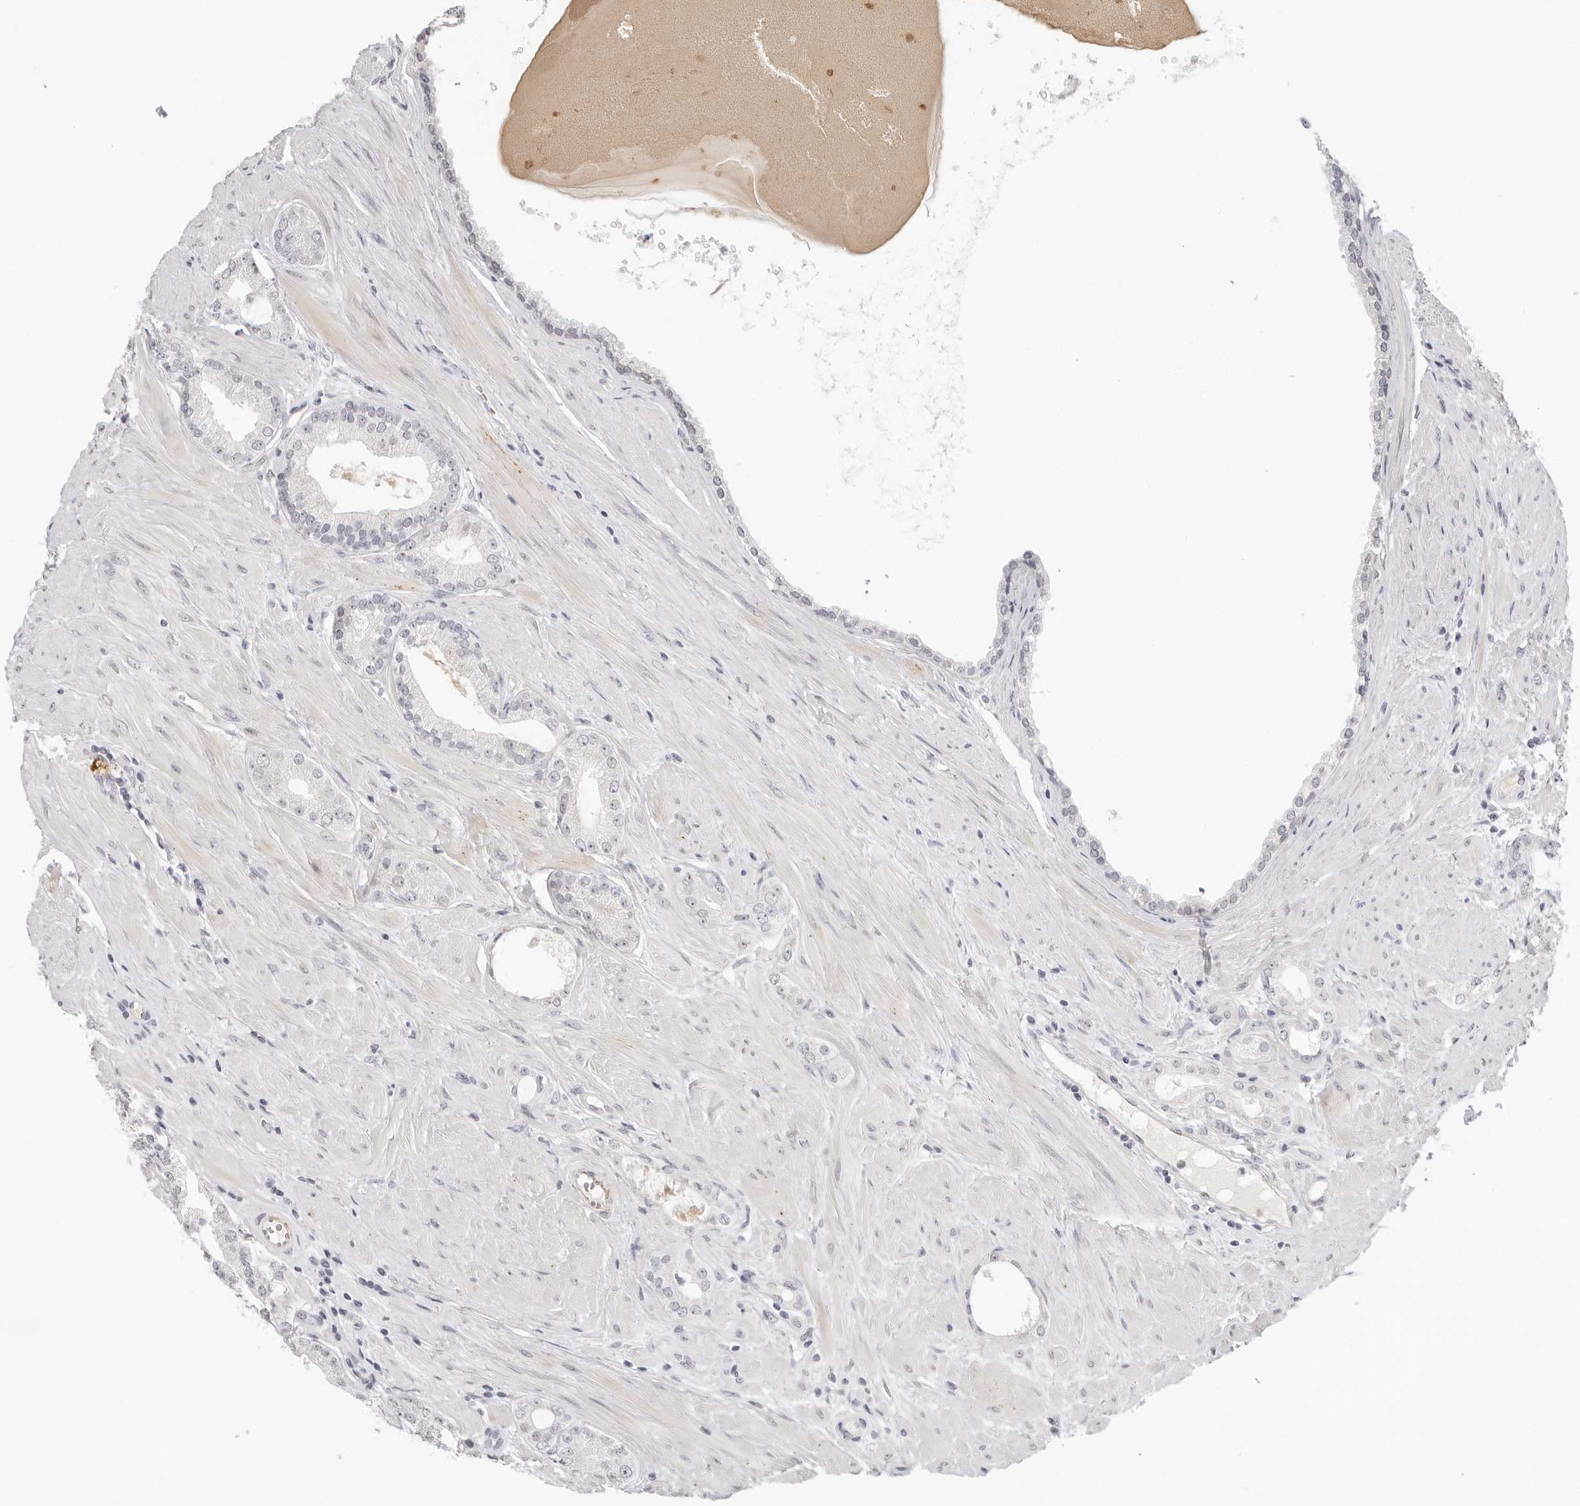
{"staining": {"intensity": "negative", "quantity": "none", "location": "none"}, "tissue": "prostate cancer", "cell_type": "Tumor cells", "image_type": "cancer", "snomed": [{"axis": "morphology", "description": "Adenocarcinoma, Low grade"}, {"axis": "topography", "description": "Prostate"}], "caption": "Tumor cells are negative for protein expression in human low-grade adenocarcinoma (prostate).", "gene": "STRADB", "patient": {"sex": "male", "age": 62}}